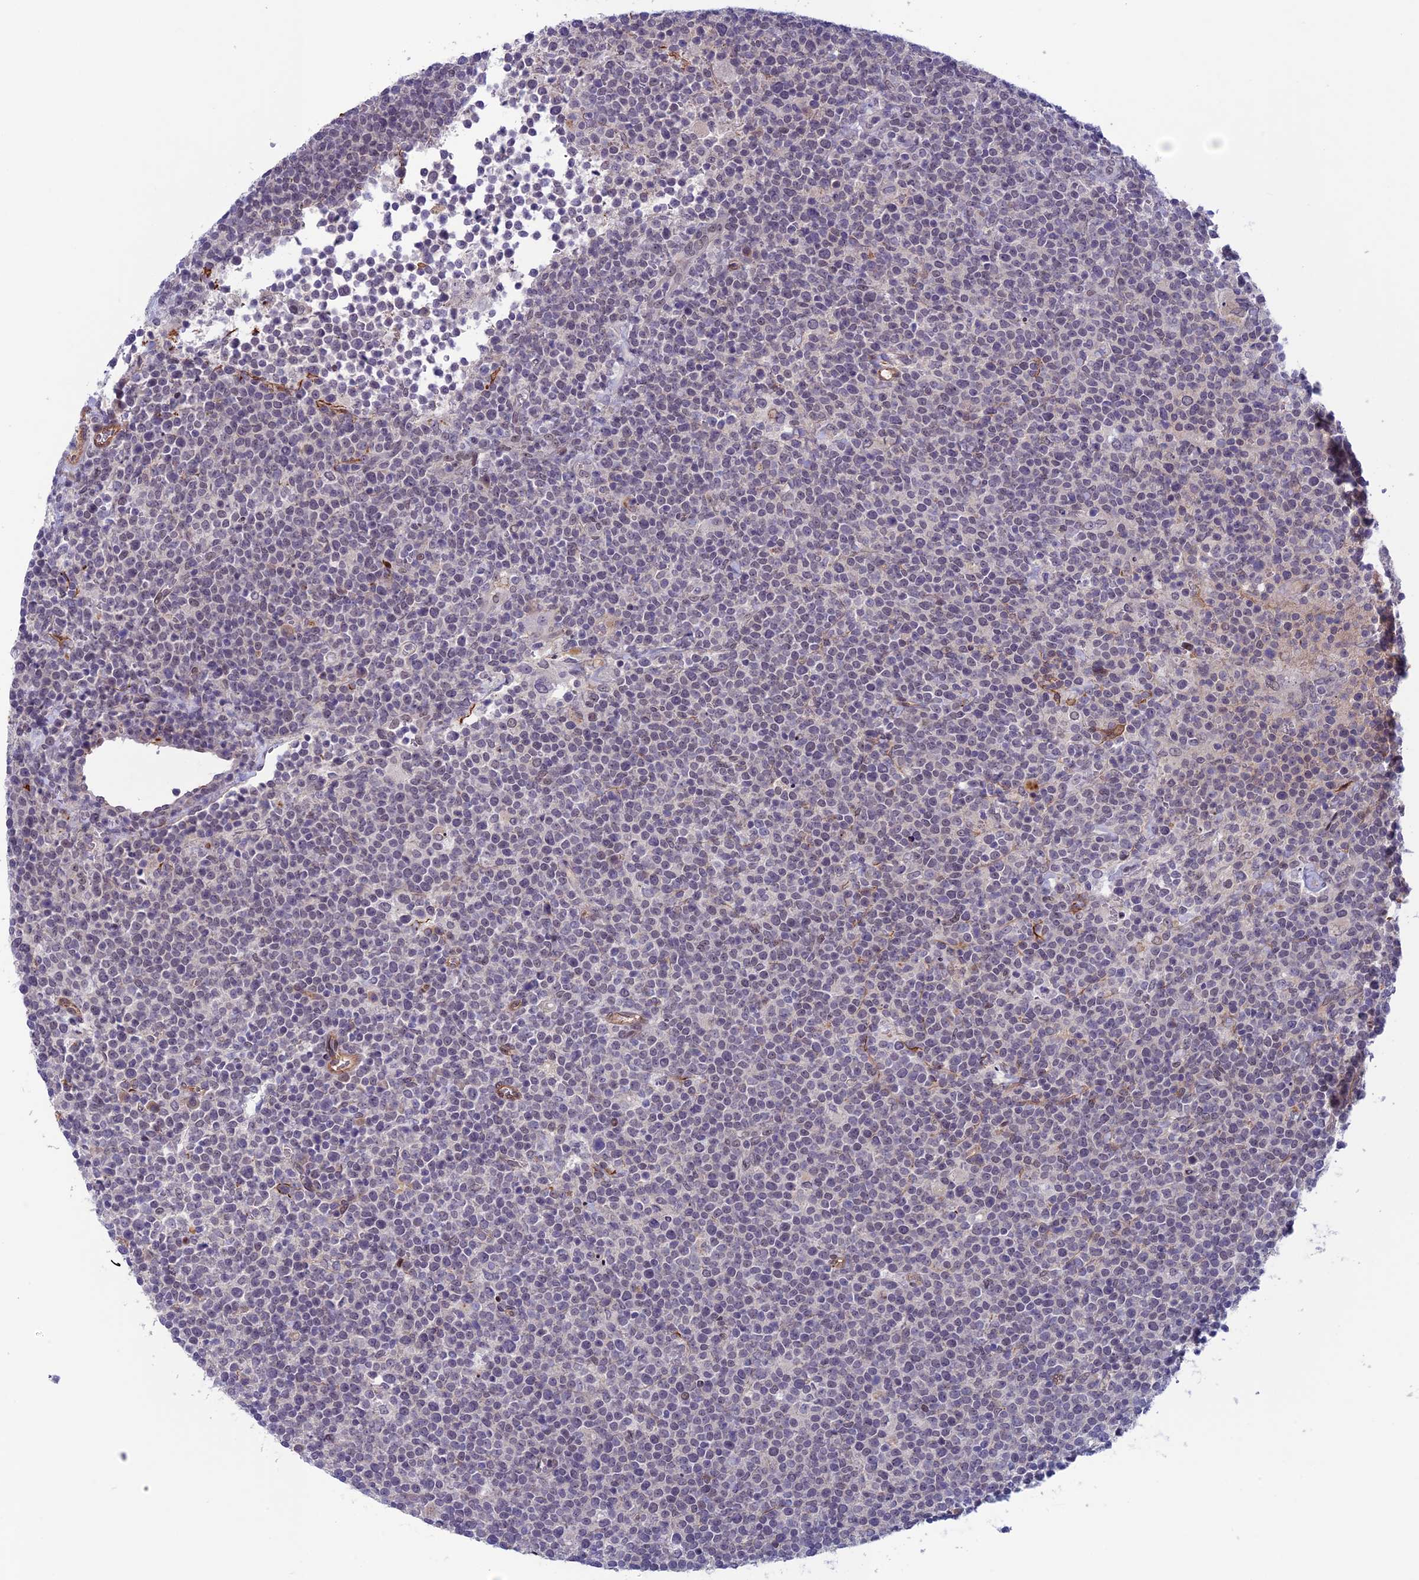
{"staining": {"intensity": "negative", "quantity": "none", "location": "none"}, "tissue": "lymphoma", "cell_type": "Tumor cells", "image_type": "cancer", "snomed": [{"axis": "morphology", "description": "Malignant lymphoma, non-Hodgkin's type, High grade"}, {"axis": "topography", "description": "Lymph node"}], "caption": "This is an immunohistochemistry (IHC) photomicrograph of human malignant lymphoma, non-Hodgkin's type (high-grade). There is no positivity in tumor cells.", "gene": "FKBPL", "patient": {"sex": "male", "age": 61}}